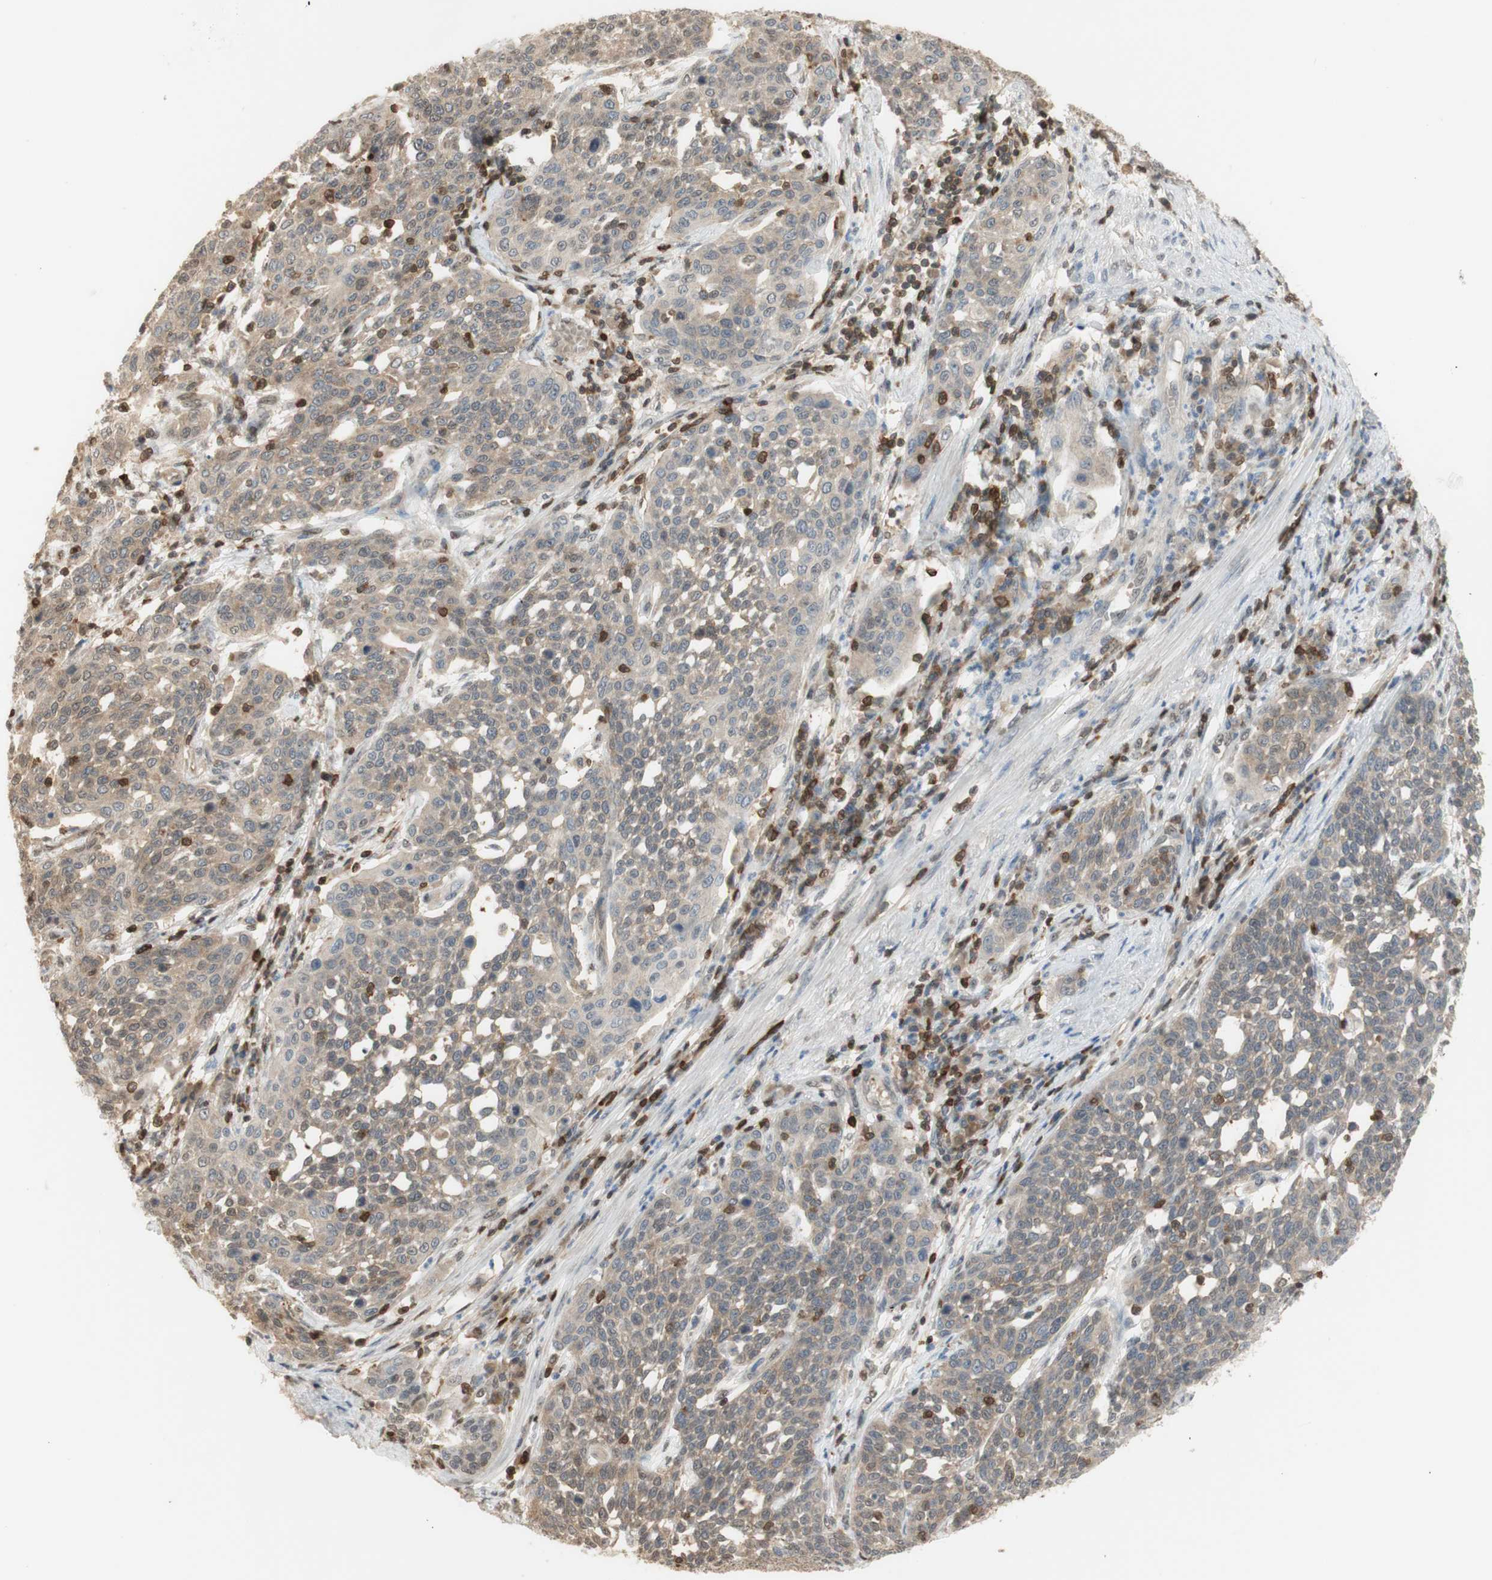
{"staining": {"intensity": "weak", "quantity": ">75%", "location": "cytoplasmic/membranous"}, "tissue": "cervical cancer", "cell_type": "Tumor cells", "image_type": "cancer", "snomed": [{"axis": "morphology", "description": "Squamous cell carcinoma, NOS"}, {"axis": "topography", "description": "Cervix"}], "caption": "A micrograph showing weak cytoplasmic/membranous positivity in about >75% of tumor cells in cervical cancer (squamous cell carcinoma), as visualized by brown immunohistochemical staining.", "gene": "NAP1L4", "patient": {"sex": "female", "age": 34}}